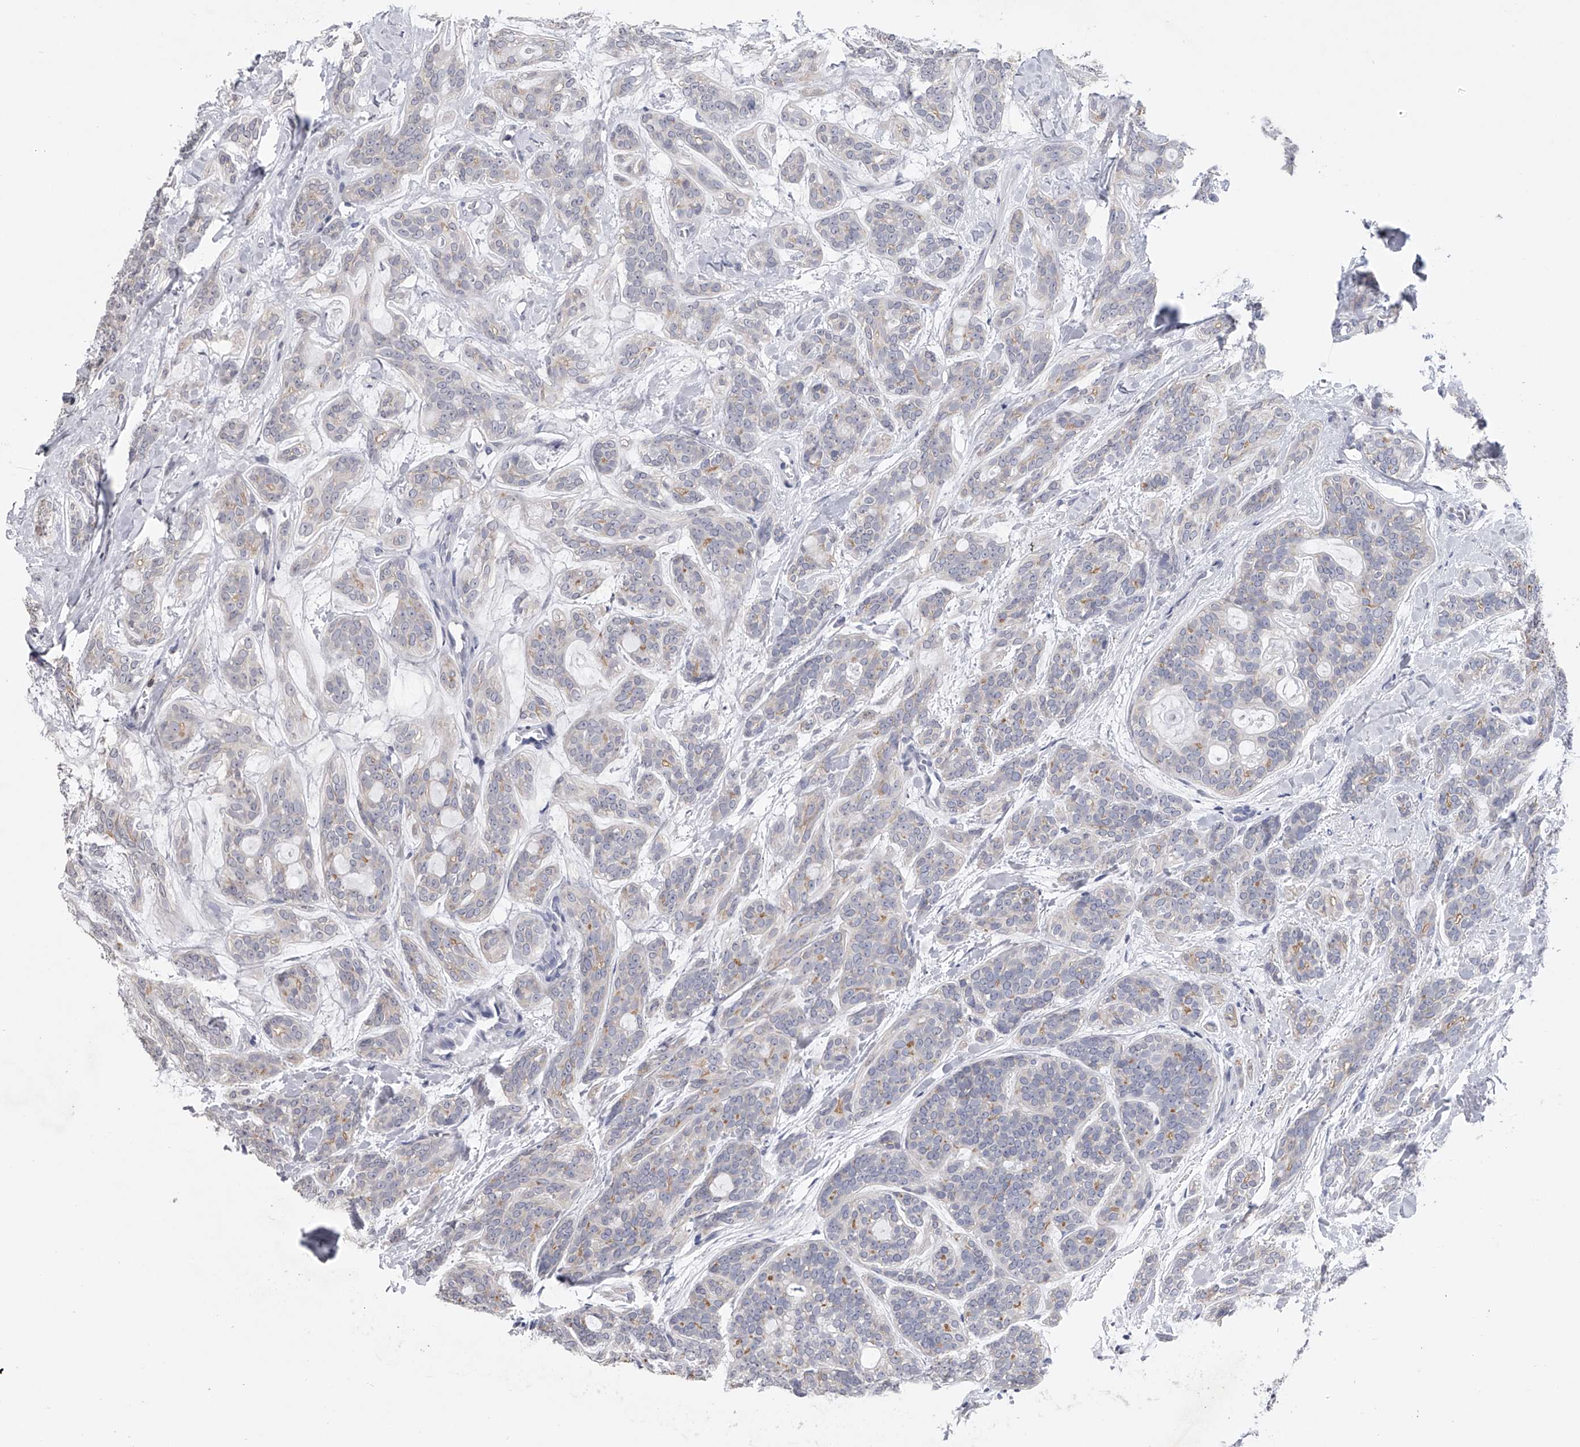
{"staining": {"intensity": "negative", "quantity": "none", "location": "none"}, "tissue": "head and neck cancer", "cell_type": "Tumor cells", "image_type": "cancer", "snomed": [{"axis": "morphology", "description": "Adenocarcinoma, NOS"}, {"axis": "topography", "description": "Head-Neck"}], "caption": "This is an immunohistochemistry micrograph of head and neck cancer. There is no expression in tumor cells.", "gene": "TASP1", "patient": {"sex": "male", "age": 66}}